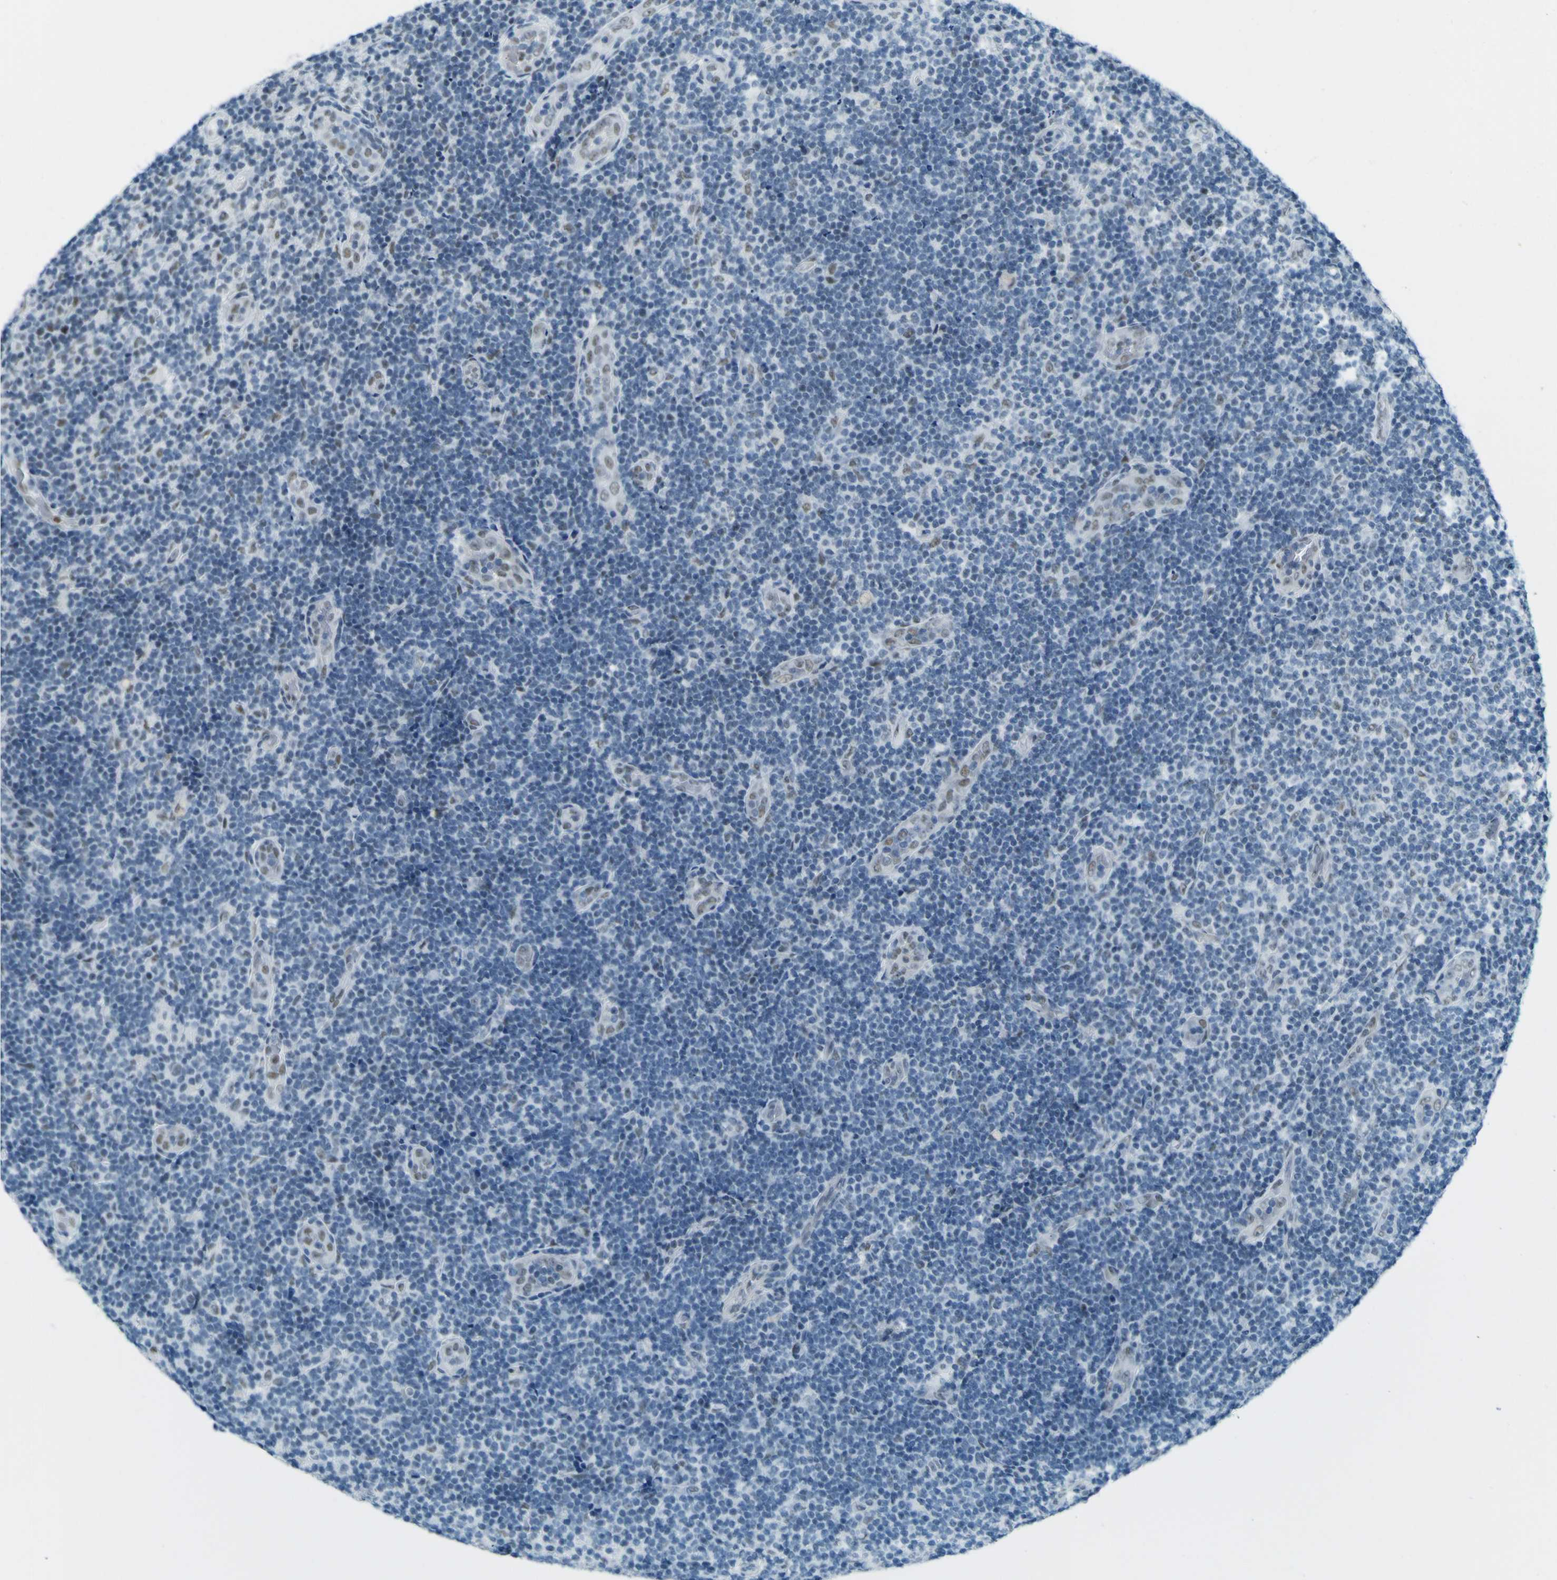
{"staining": {"intensity": "negative", "quantity": "none", "location": "none"}, "tissue": "lymphoma", "cell_type": "Tumor cells", "image_type": "cancer", "snomed": [{"axis": "morphology", "description": "Malignant lymphoma, non-Hodgkin's type, Low grade"}, {"axis": "topography", "description": "Lymph node"}], "caption": "There is no significant staining in tumor cells of lymphoma.", "gene": "CEBPG", "patient": {"sex": "male", "age": 83}}